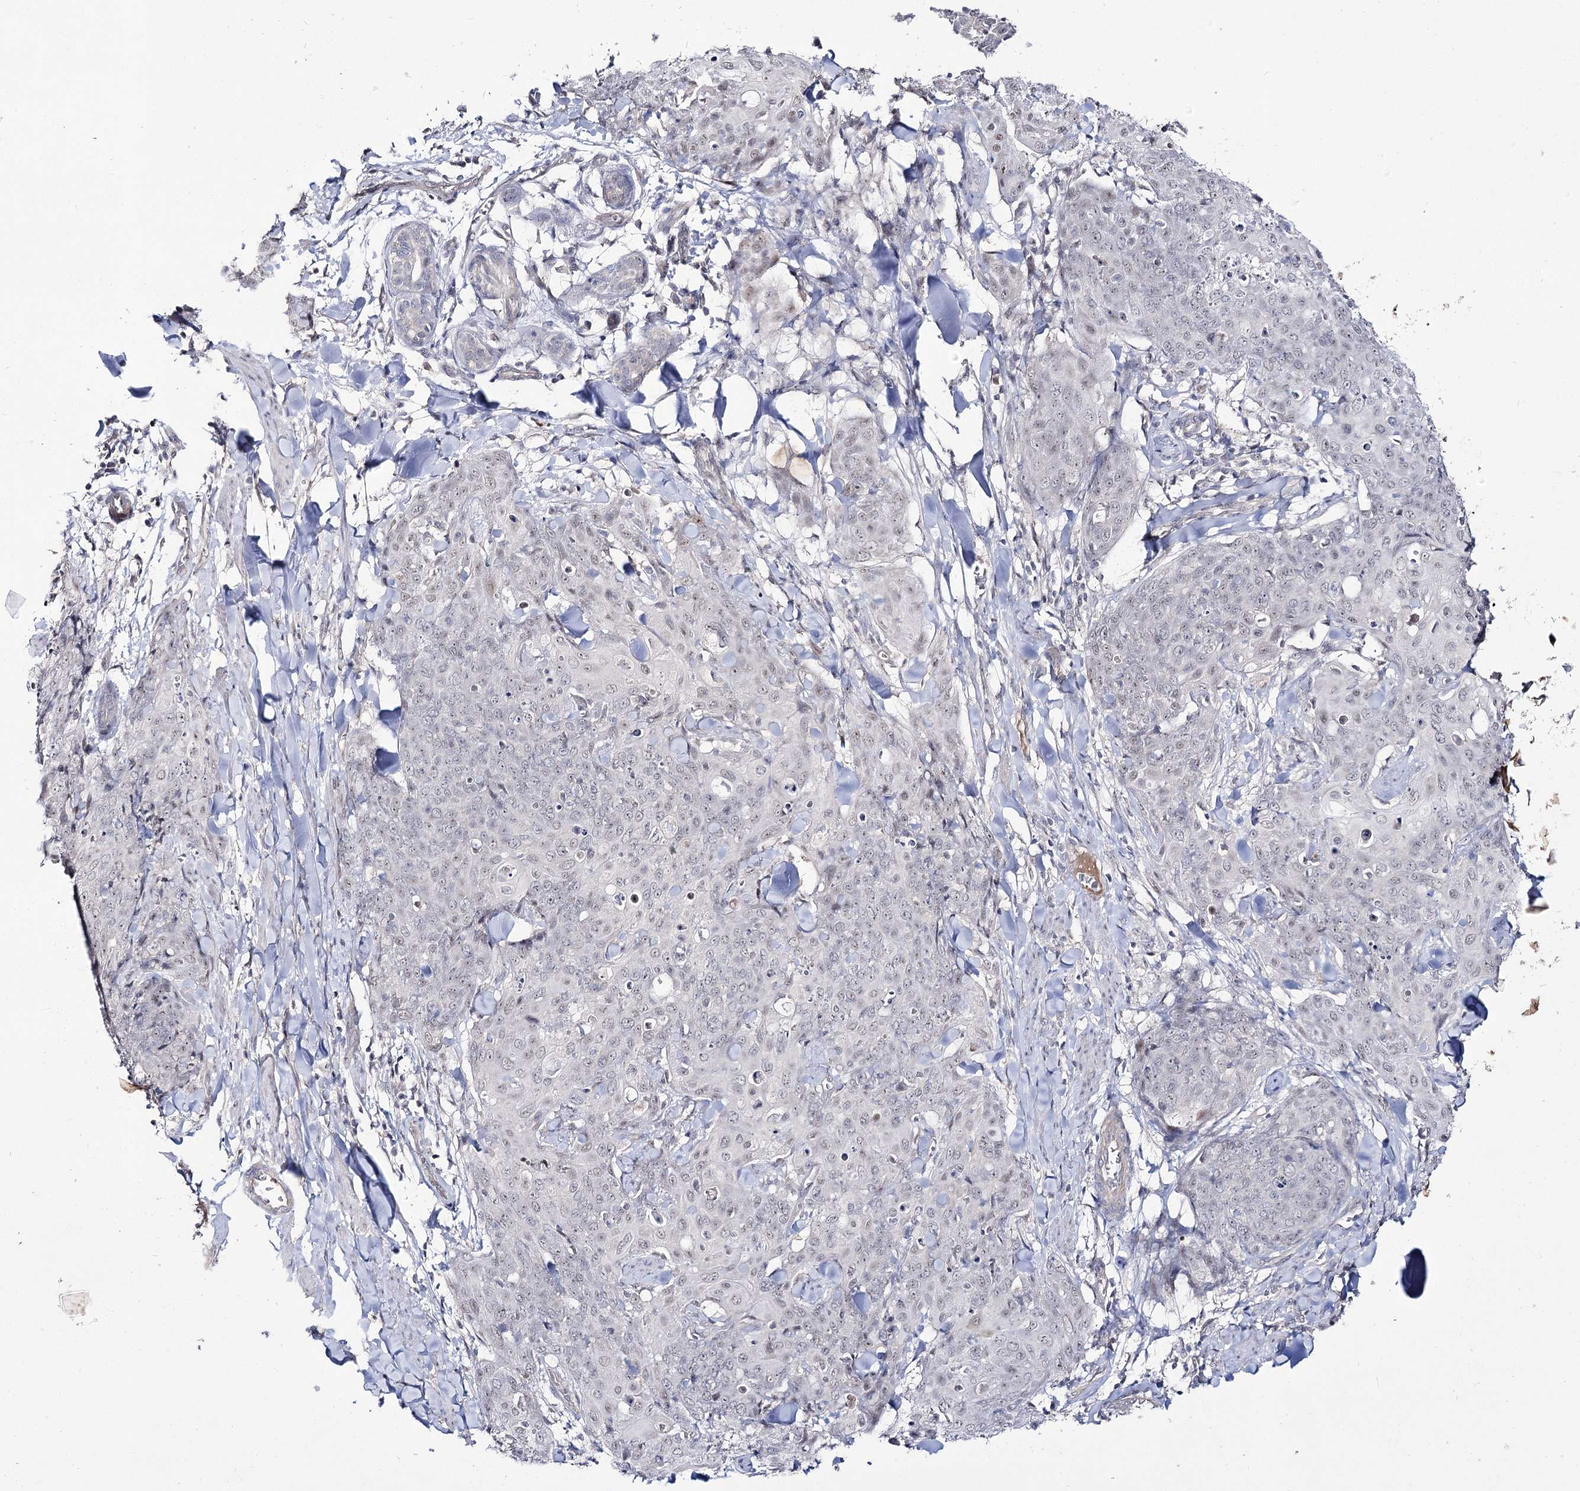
{"staining": {"intensity": "negative", "quantity": "none", "location": "none"}, "tissue": "skin cancer", "cell_type": "Tumor cells", "image_type": "cancer", "snomed": [{"axis": "morphology", "description": "Squamous cell carcinoma, NOS"}, {"axis": "topography", "description": "Skin"}, {"axis": "topography", "description": "Vulva"}], "caption": "A high-resolution photomicrograph shows immunohistochemistry staining of skin cancer, which reveals no significant positivity in tumor cells. (Stains: DAB (3,3'-diaminobenzidine) immunohistochemistry (IHC) with hematoxylin counter stain, Microscopy: brightfield microscopy at high magnification).", "gene": "RRP9", "patient": {"sex": "female", "age": 85}}